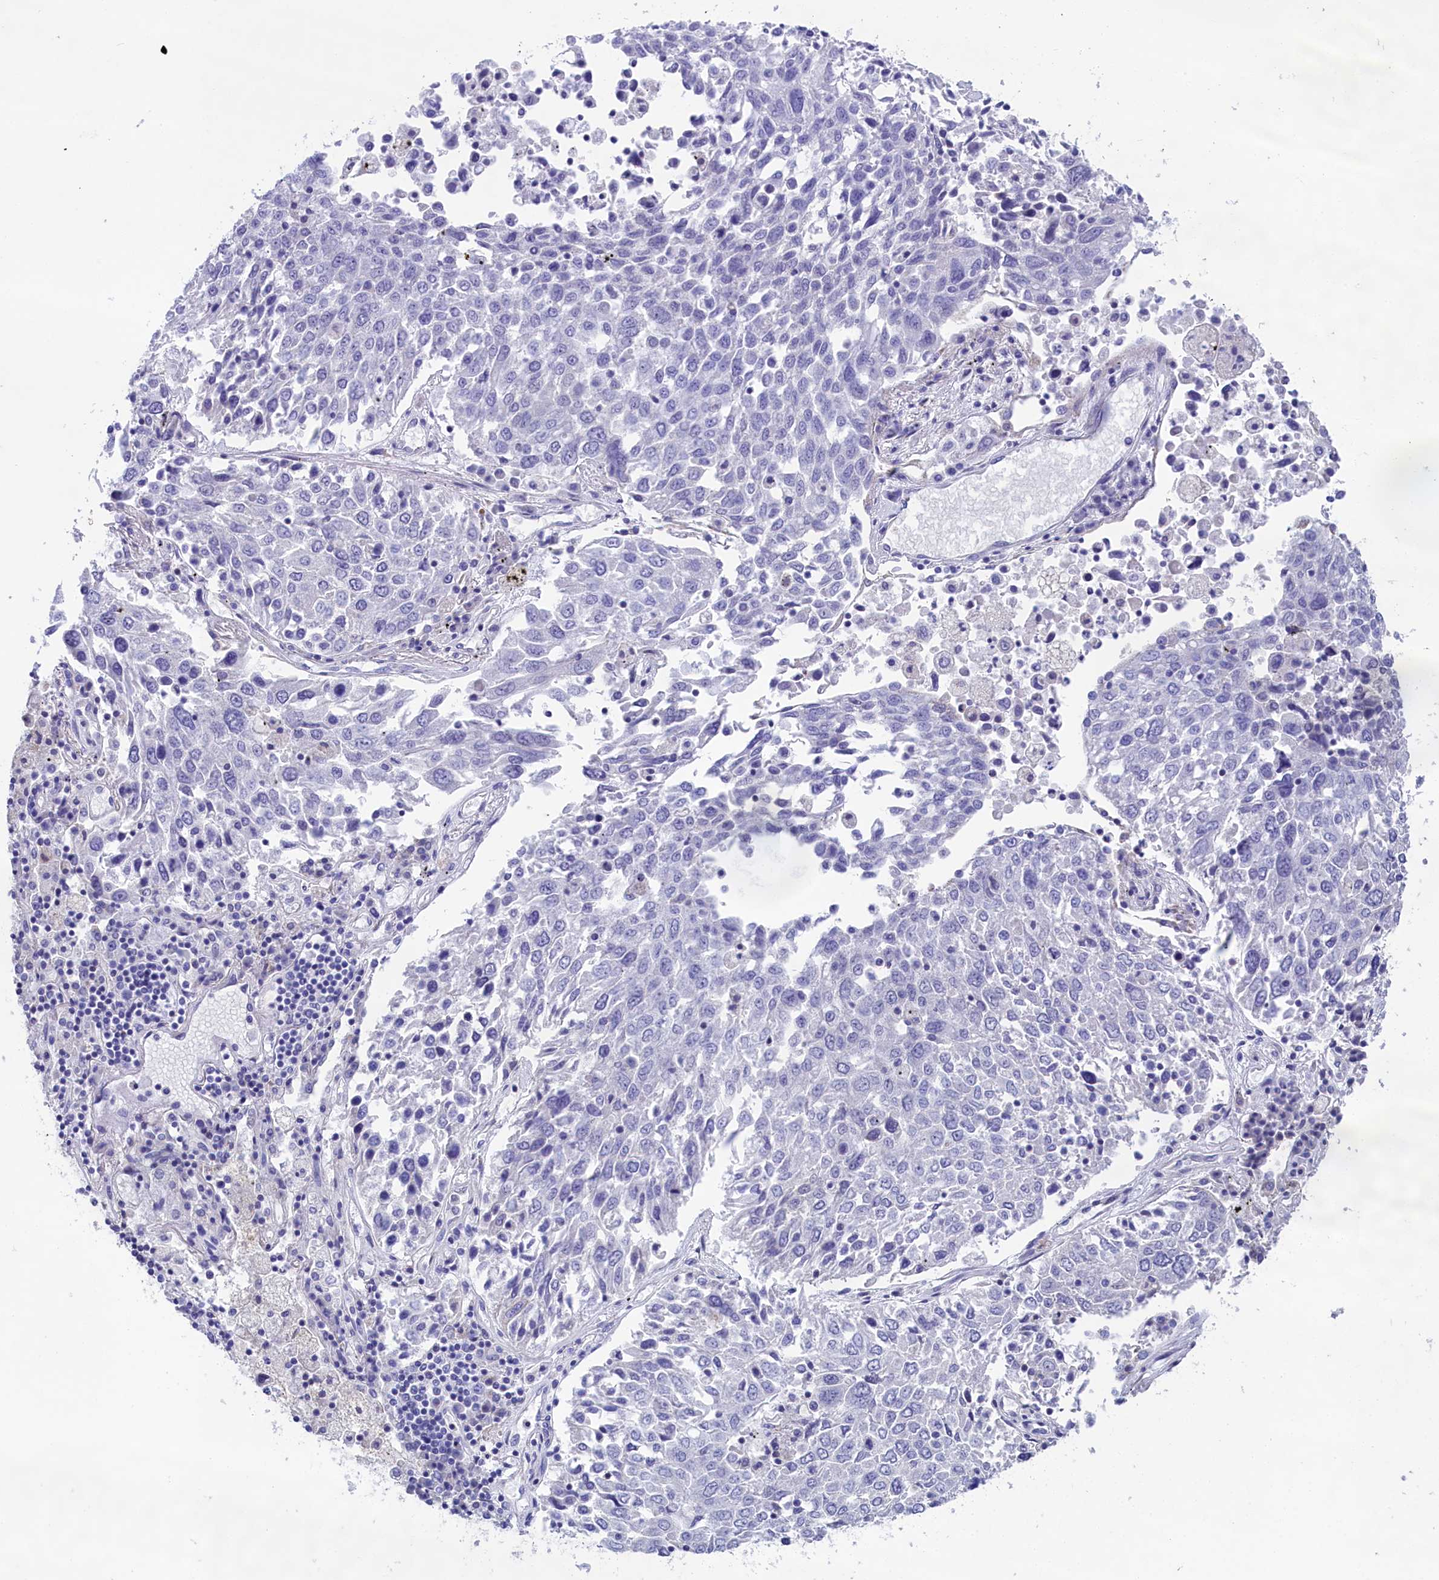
{"staining": {"intensity": "negative", "quantity": "none", "location": "none"}, "tissue": "lung cancer", "cell_type": "Tumor cells", "image_type": "cancer", "snomed": [{"axis": "morphology", "description": "Squamous cell carcinoma, NOS"}, {"axis": "topography", "description": "Lung"}], "caption": "An immunohistochemistry (IHC) micrograph of lung squamous cell carcinoma is shown. There is no staining in tumor cells of lung squamous cell carcinoma.", "gene": "PRDM12", "patient": {"sex": "male", "age": 65}}